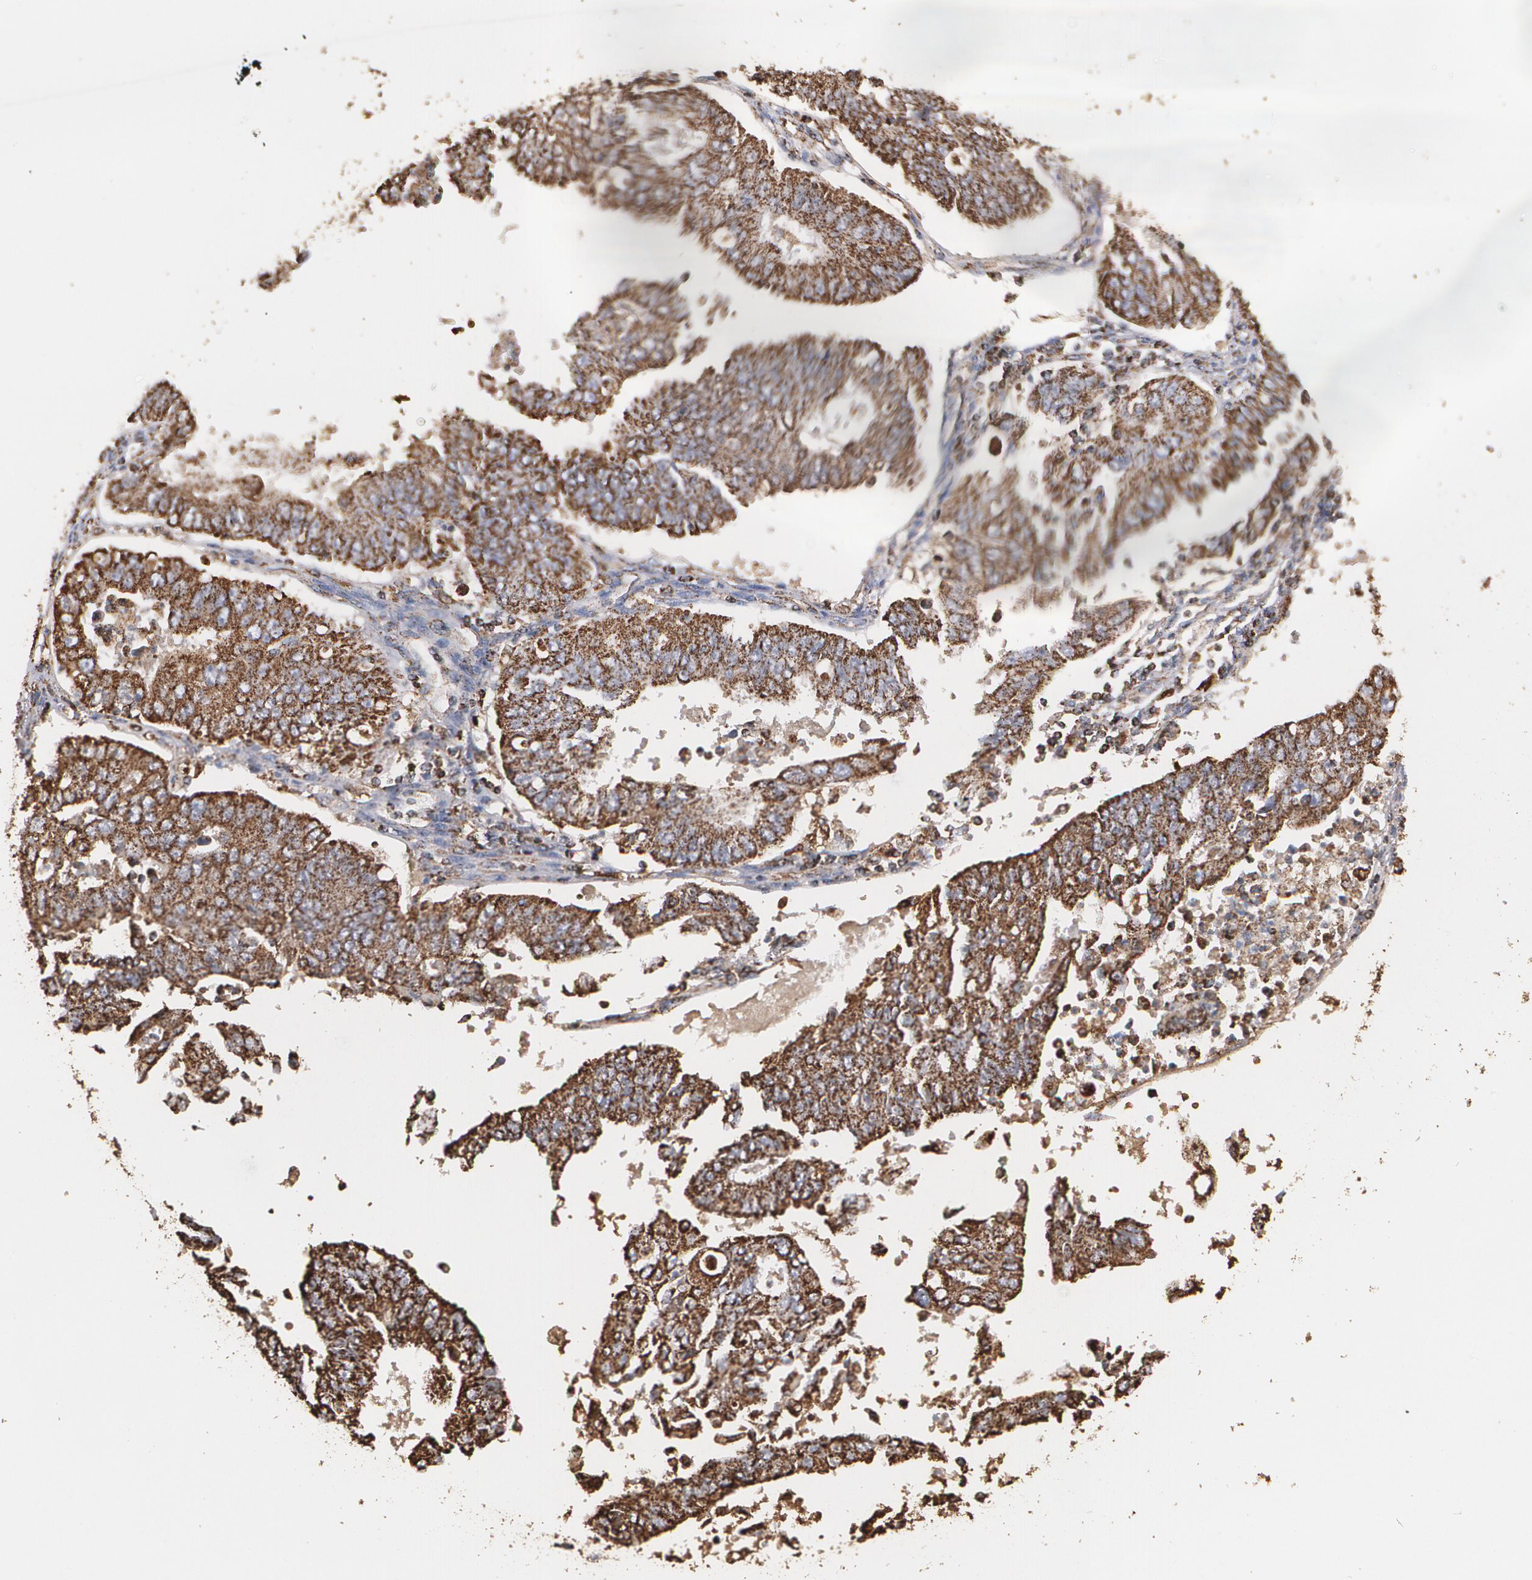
{"staining": {"intensity": "strong", "quantity": ">75%", "location": "cytoplasmic/membranous"}, "tissue": "endometrial cancer", "cell_type": "Tumor cells", "image_type": "cancer", "snomed": [{"axis": "morphology", "description": "Adenocarcinoma, NOS"}, {"axis": "topography", "description": "Endometrium"}], "caption": "Strong cytoplasmic/membranous protein expression is seen in about >75% of tumor cells in endometrial cancer.", "gene": "HSPD1", "patient": {"sex": "female", "age": 42}}